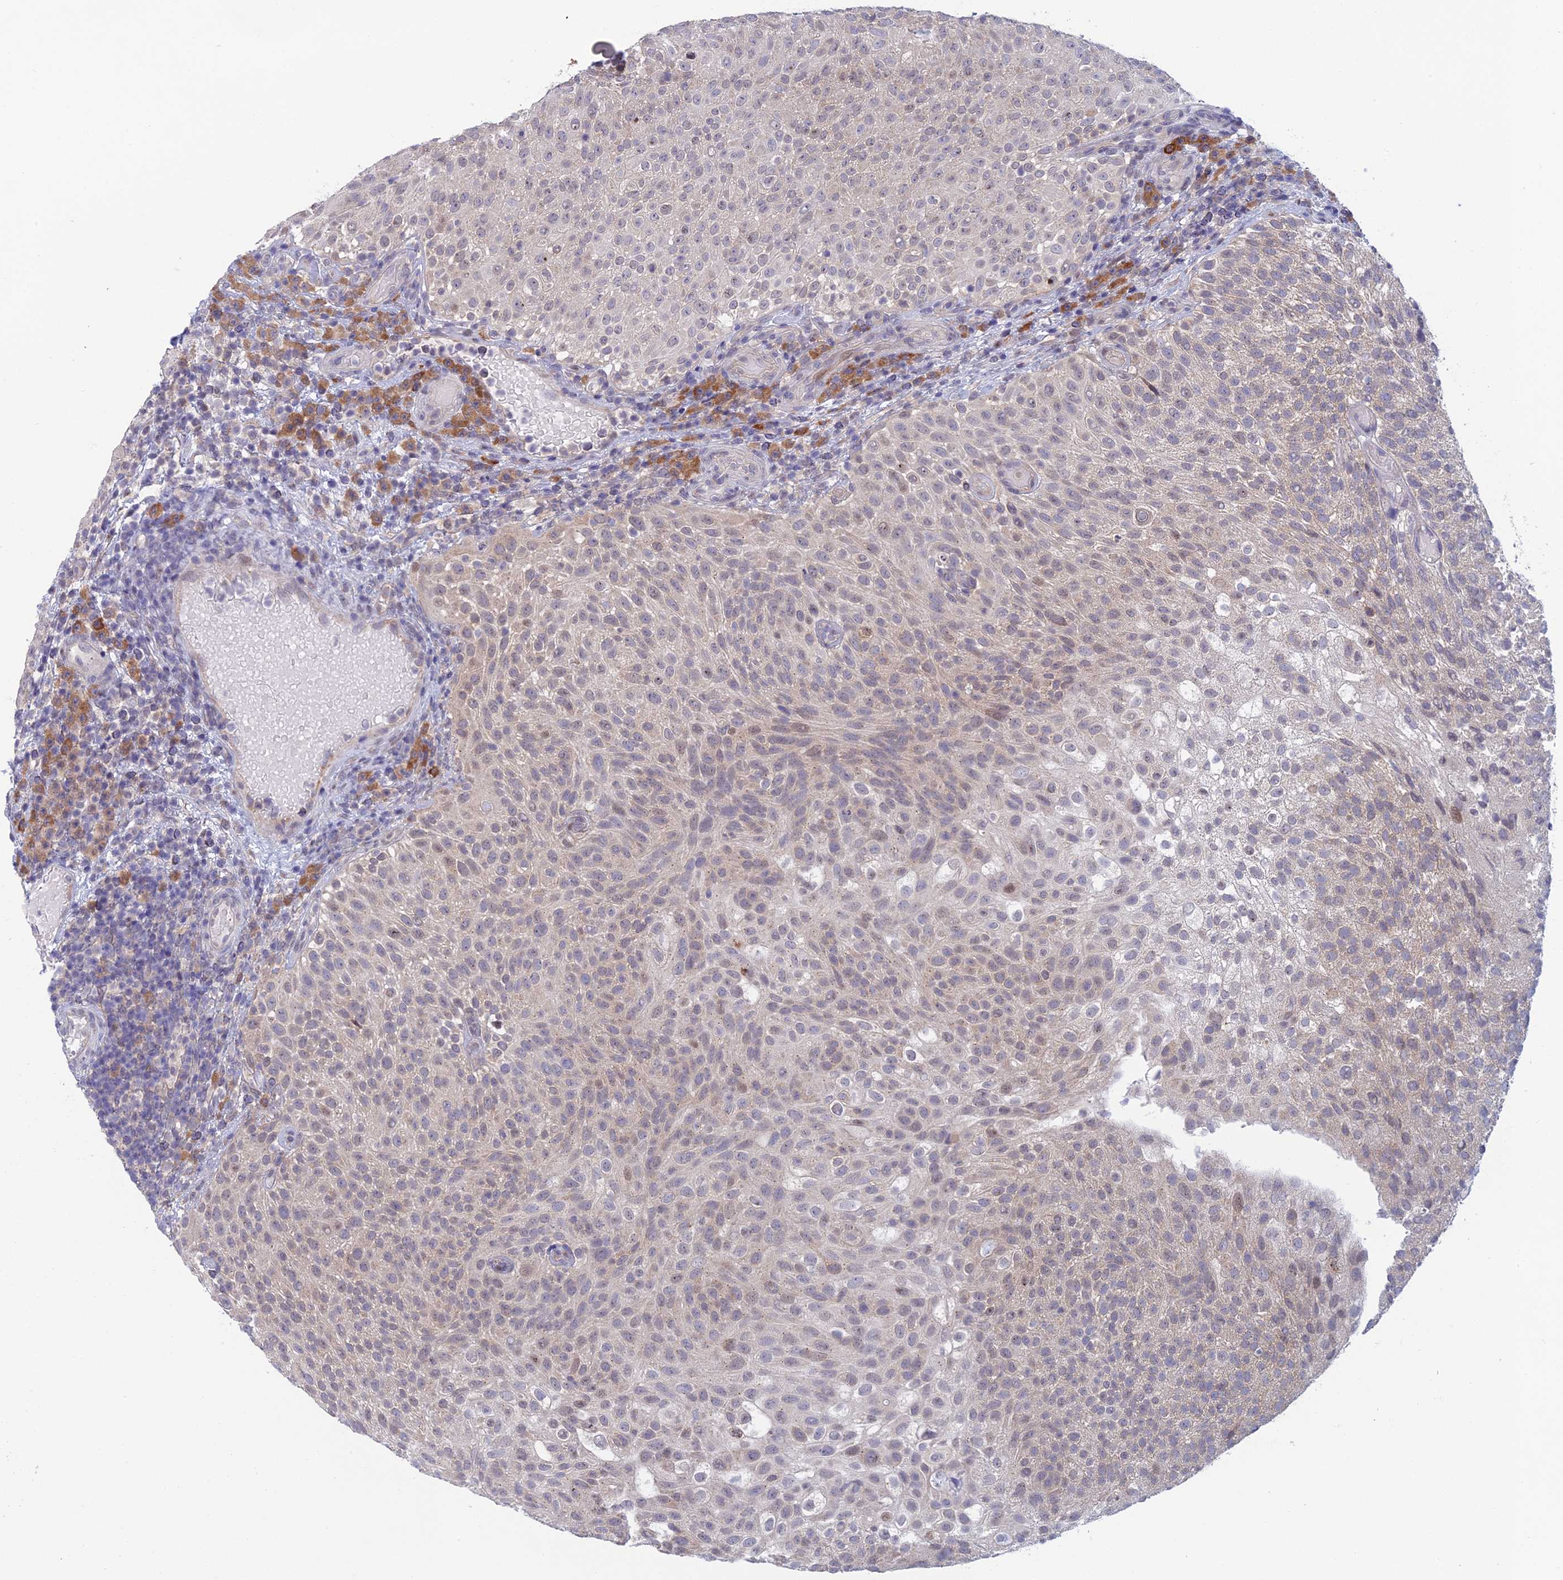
{"staining": {"intensity": "negative", "quantity": "none", "location": "none"}, "tissue": "urothelial cancer", "cell_type": "Tumor cells", "image_type": "cancer", "snomed": [{"axis": "morphology", "description": "Urothelial carcinoma, Low grade"}, {"axis": "topography", "description": "Urinary bladder"}], "caption": "A micrograph of urothelial cancer stained for a protein displays no brown staining in tumor cells.", "gene": "SRA1", "patient": {"sex": "male", "age": 78}}